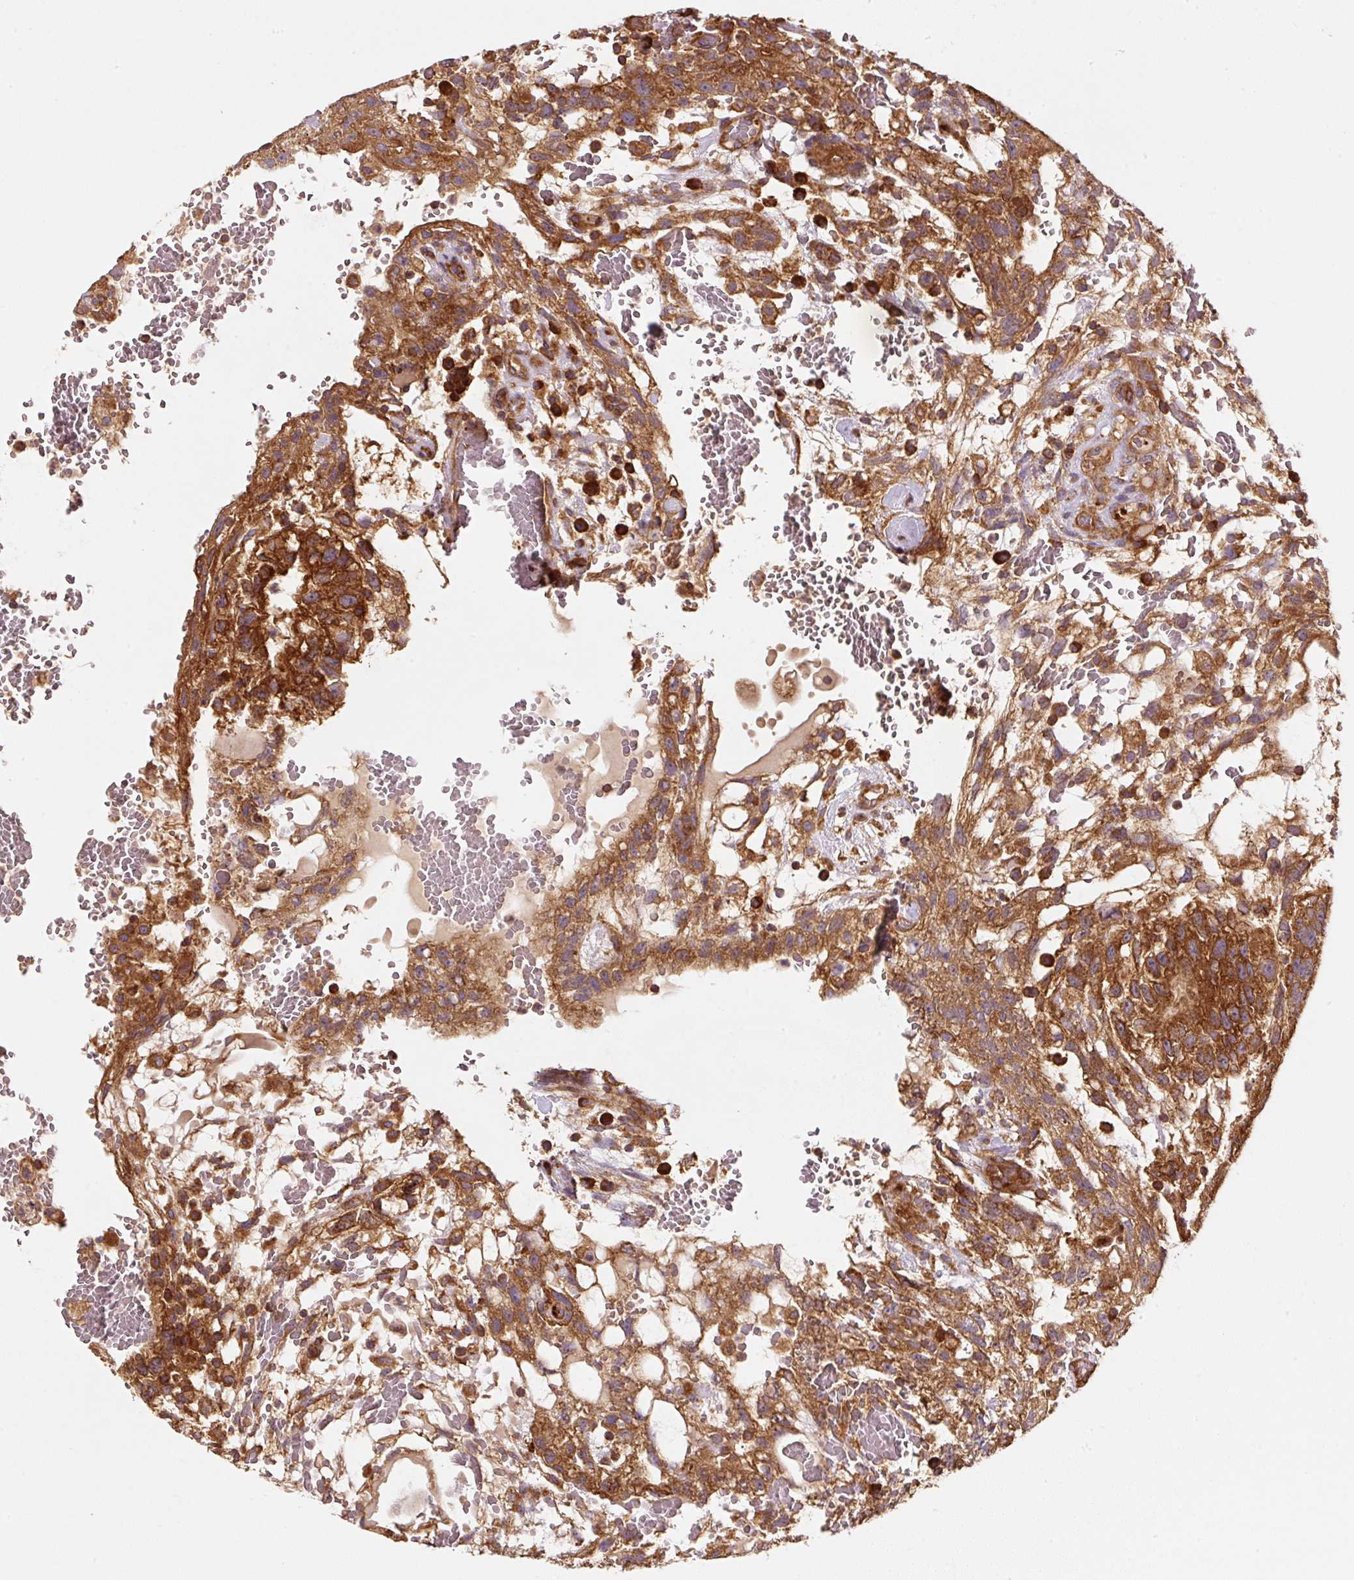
{"staining": {"intensity": "strong", "quantity": ">75%", "location": "cytoplasmic/membranous"}, "tissue": "testis cancer", "cell_type": "Tumor cells", "image_type": "cancer", "snomed": [{"axis": "morphology", "description": "Normal tissue, NOS"}, {"axis": "morphology", "description": "Carcinoma, Embryonal, NOS"}, {"axis": "topography", "description": "Testis"}], "caption": "Protein analysis of testis cancer tissue demonstrates strong cytoplasmic/membranous expression in about >75% of tumor cells.", "gene": "EIF2S2", "patient": {"sex": "male", "age": 32}}